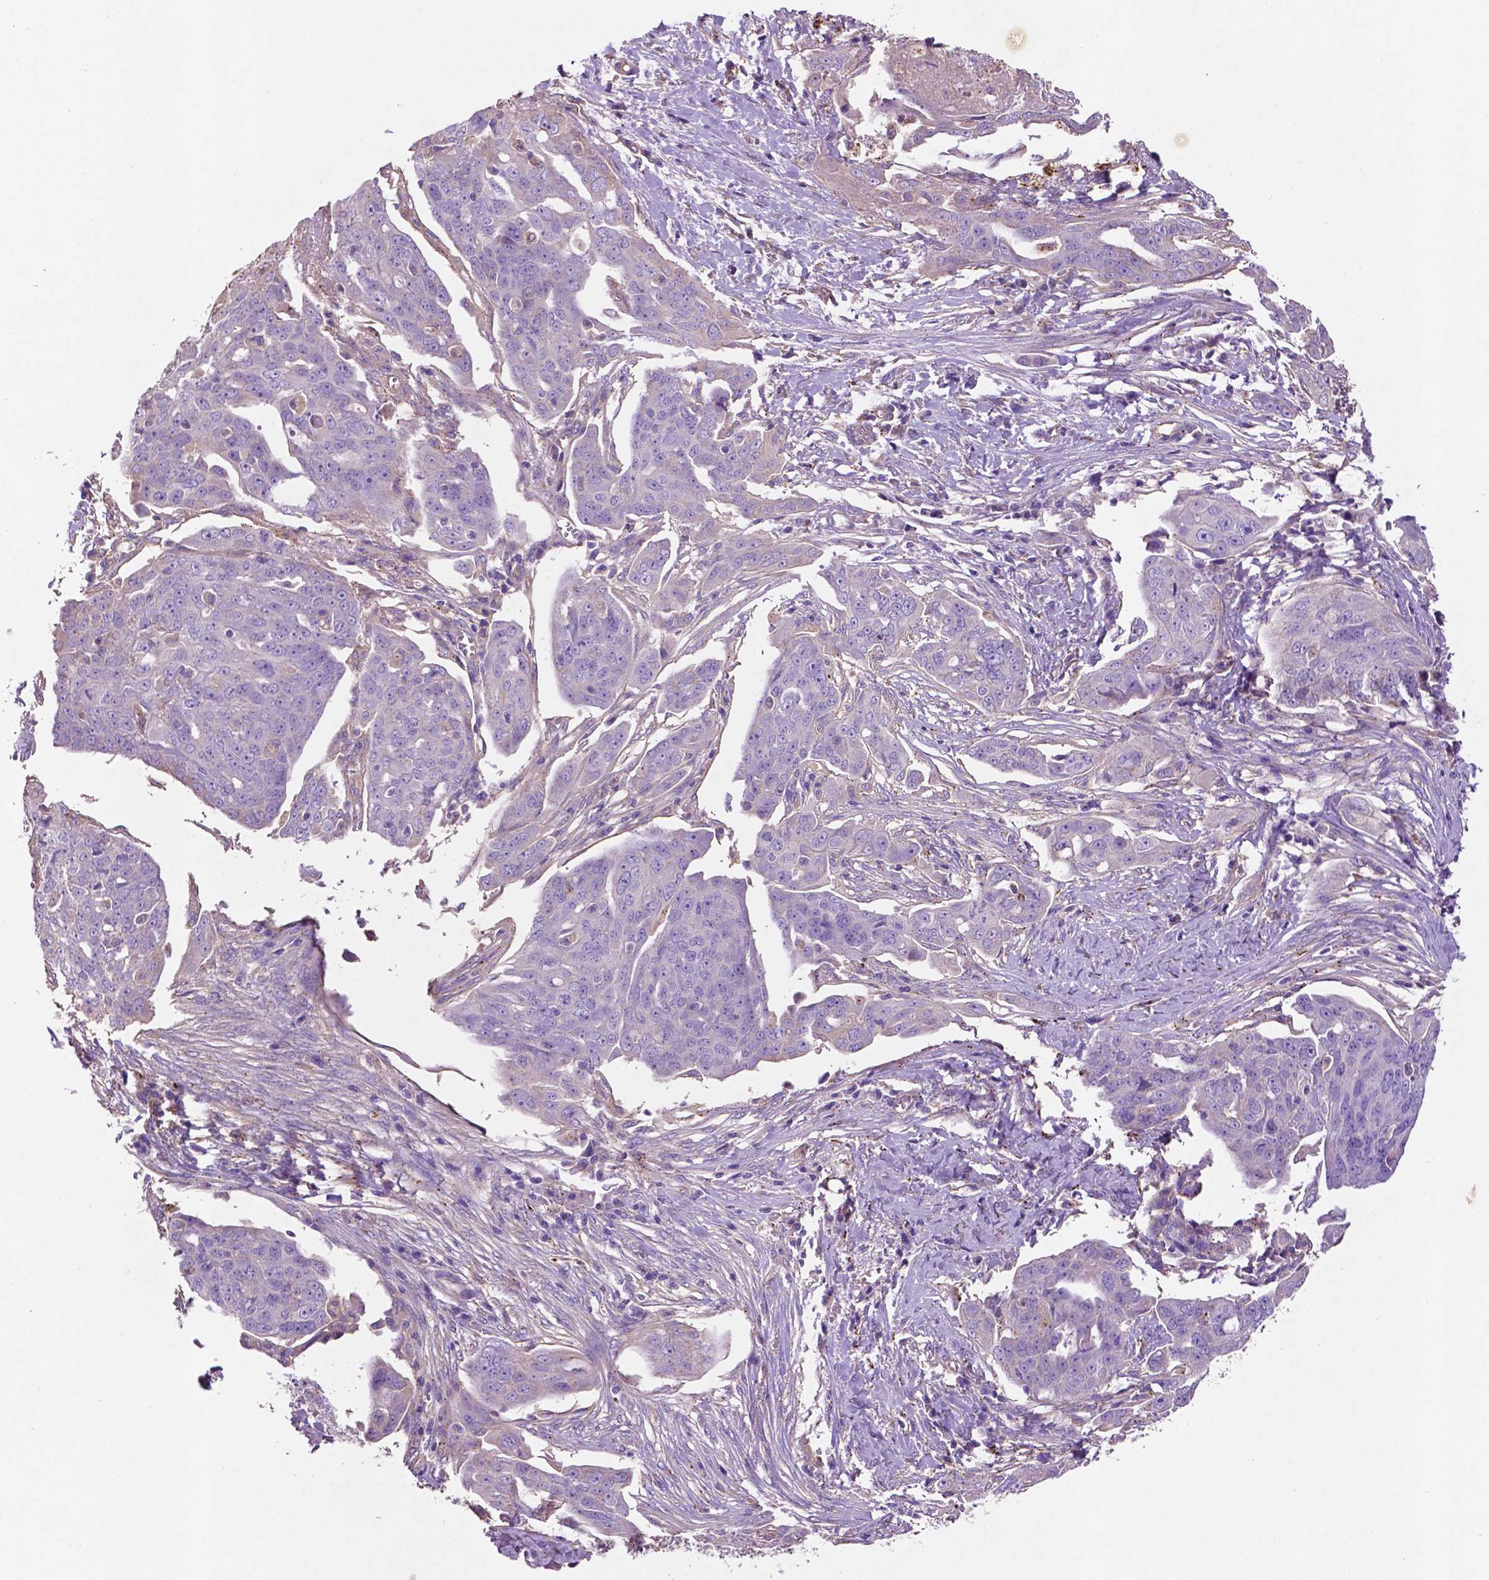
{"staining": {"intensity": "negative", "quantity": "none", "location": "none"}, "tissue": "ovarian cancer", "cell_type": "Tumor cells", "image_type": "cancer", "snomed": [{"axis": "morphology", "description": "Carcinoma, endometroid"}, {"axis": "topography", "description": "Ovary"}], "caption": "A micrograph of human endometroid carcinoma (ovarian) is negative for staining in tumor cells. (DAB immunohistochemistry with hematoxylin counter stain).", "gene": "GDPD5", "patient": {"sex": "female", "age": 70}}